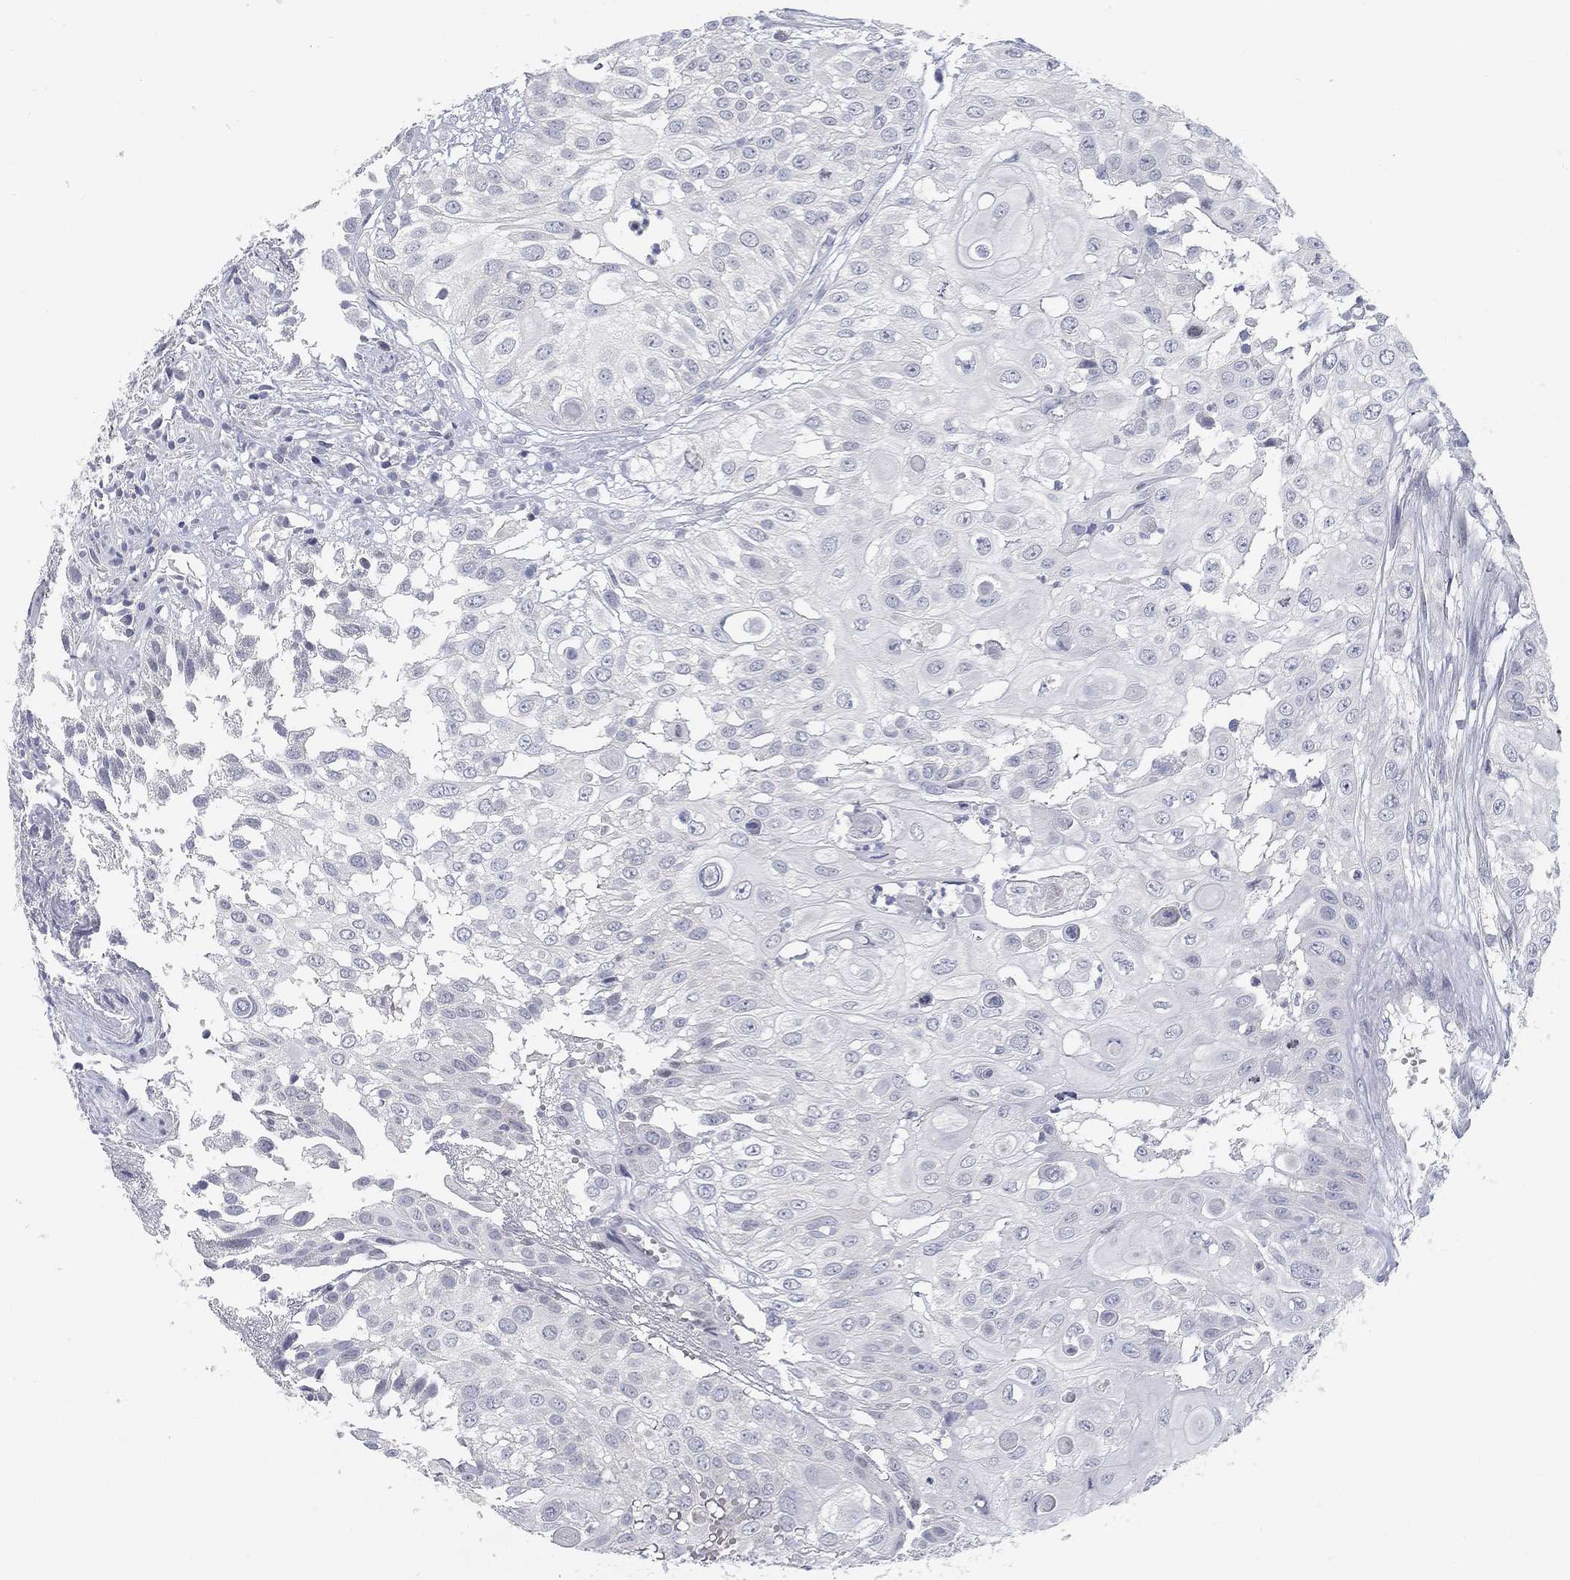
{"staining": {"intensity": "negative", "quantity": "none", "location": "none"}, "tissue": "urothelial cancer", "cell_type": "Tumor cells", "image_type": "cancer", "snomed": [{"axis": "morphology", "description": "Urothelial carcinoma, High grade"}, {"axis": "topography", "description": "Urinary bladder"}], "caption": "Histopathology image shows no protein expression in tumor cells of urothelial cancer tissue.", "gene": "ATP1A3", "patient": {"sex": "female", "age": 79}}